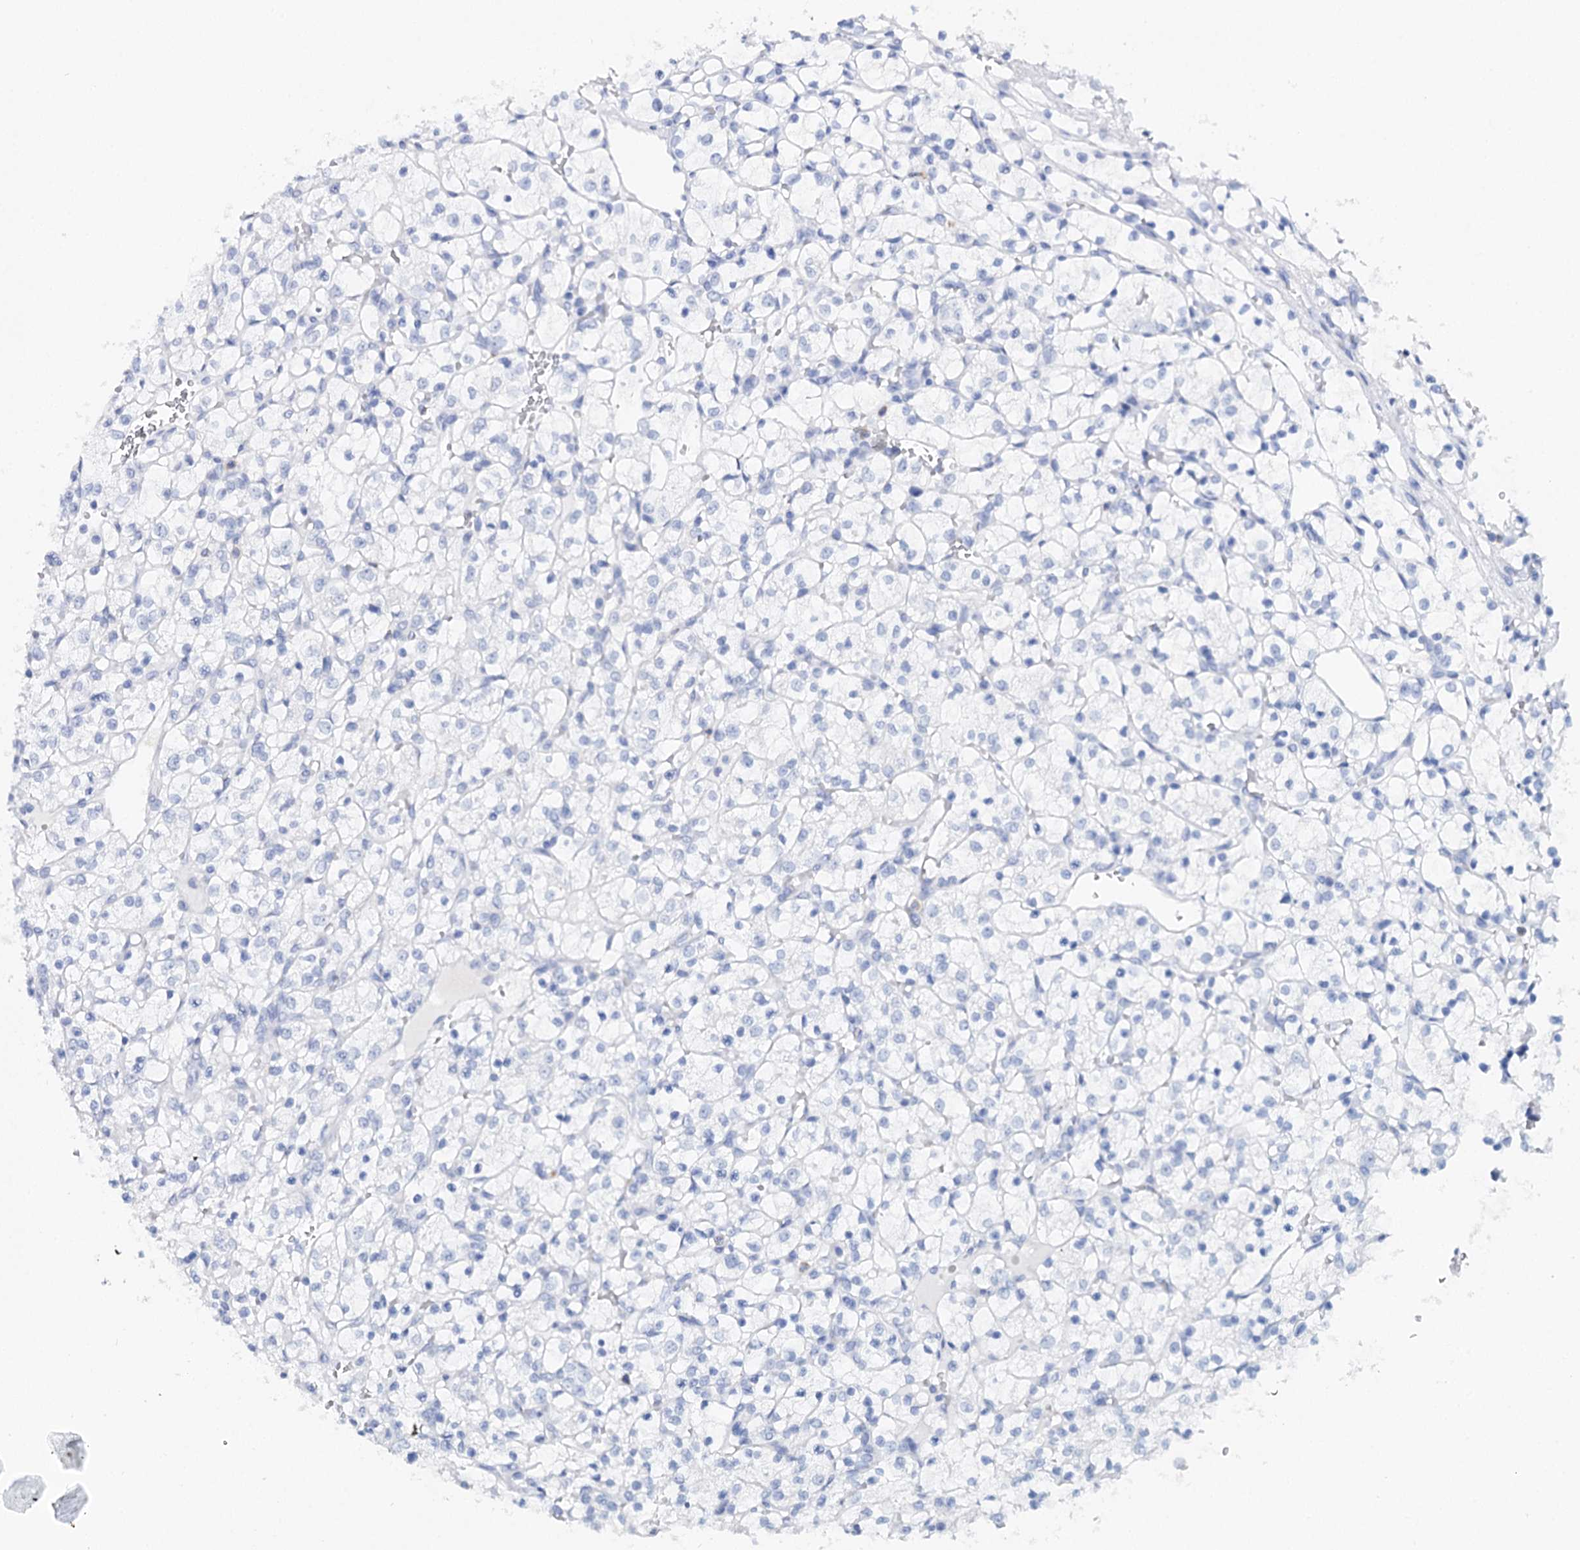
{"staining": {"intensity": "negative", "quantity": "none", "location": "none"}, "tissue": "renal cancer", "cell_type": "Tumor cells", "image_type": "cancer", "snomed": [{"axis": "morphology", "description": "Adenocarcinoma, NOS"}, {"axis": "topography", "description": "Kidney"}], "caption": "Immunohistochemistry (IHC) image of renal cancer stained for a protein (brown), which displays no expression in tumor cells.", "gene": "CEACAM8", "patient": {"sex": "female", "age": 69}}